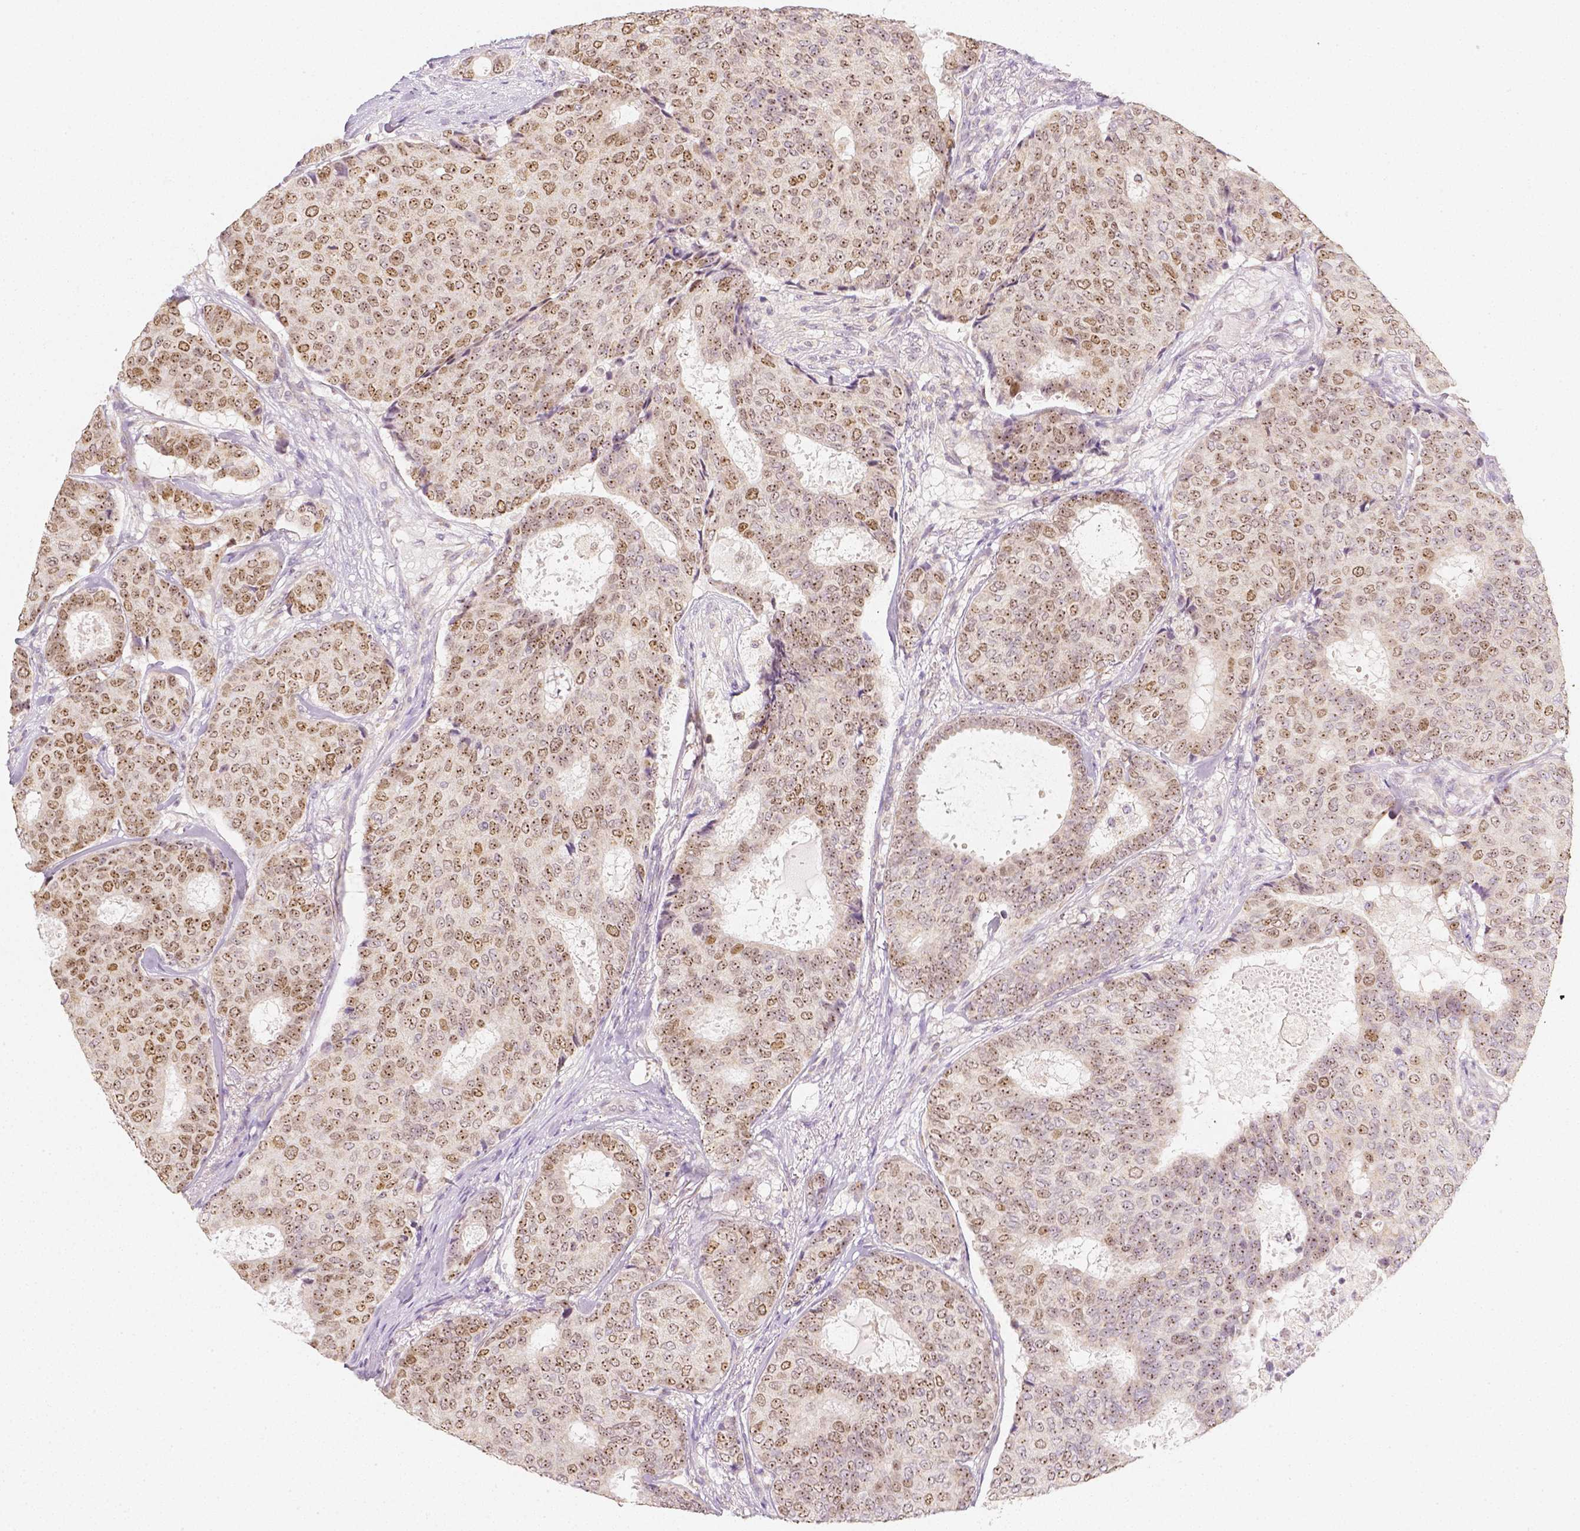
{"staining": {"intensity": "moderate", "quantity": ">75%", "location": "cytoplasmic/membranous,nuclear"}, "tissue": "breast cancer", "cell_type": "Tumor cells", "image_type": "cancer", "snomed": [{"axis": "morphology", "description": "Duct carcinoma"}, {"axis": "topography", "description": "Breast"}], "caption": "Immunohistochemical staining of breast cancer (infiltrating ductal carcinoma) reveals medium levels of moderate cytoplasmic/membranous and nuclear protein staining in approximately >75% of tumor cells.", "gene": "NVL", "patient": {"sex": "female", "age": 75}}